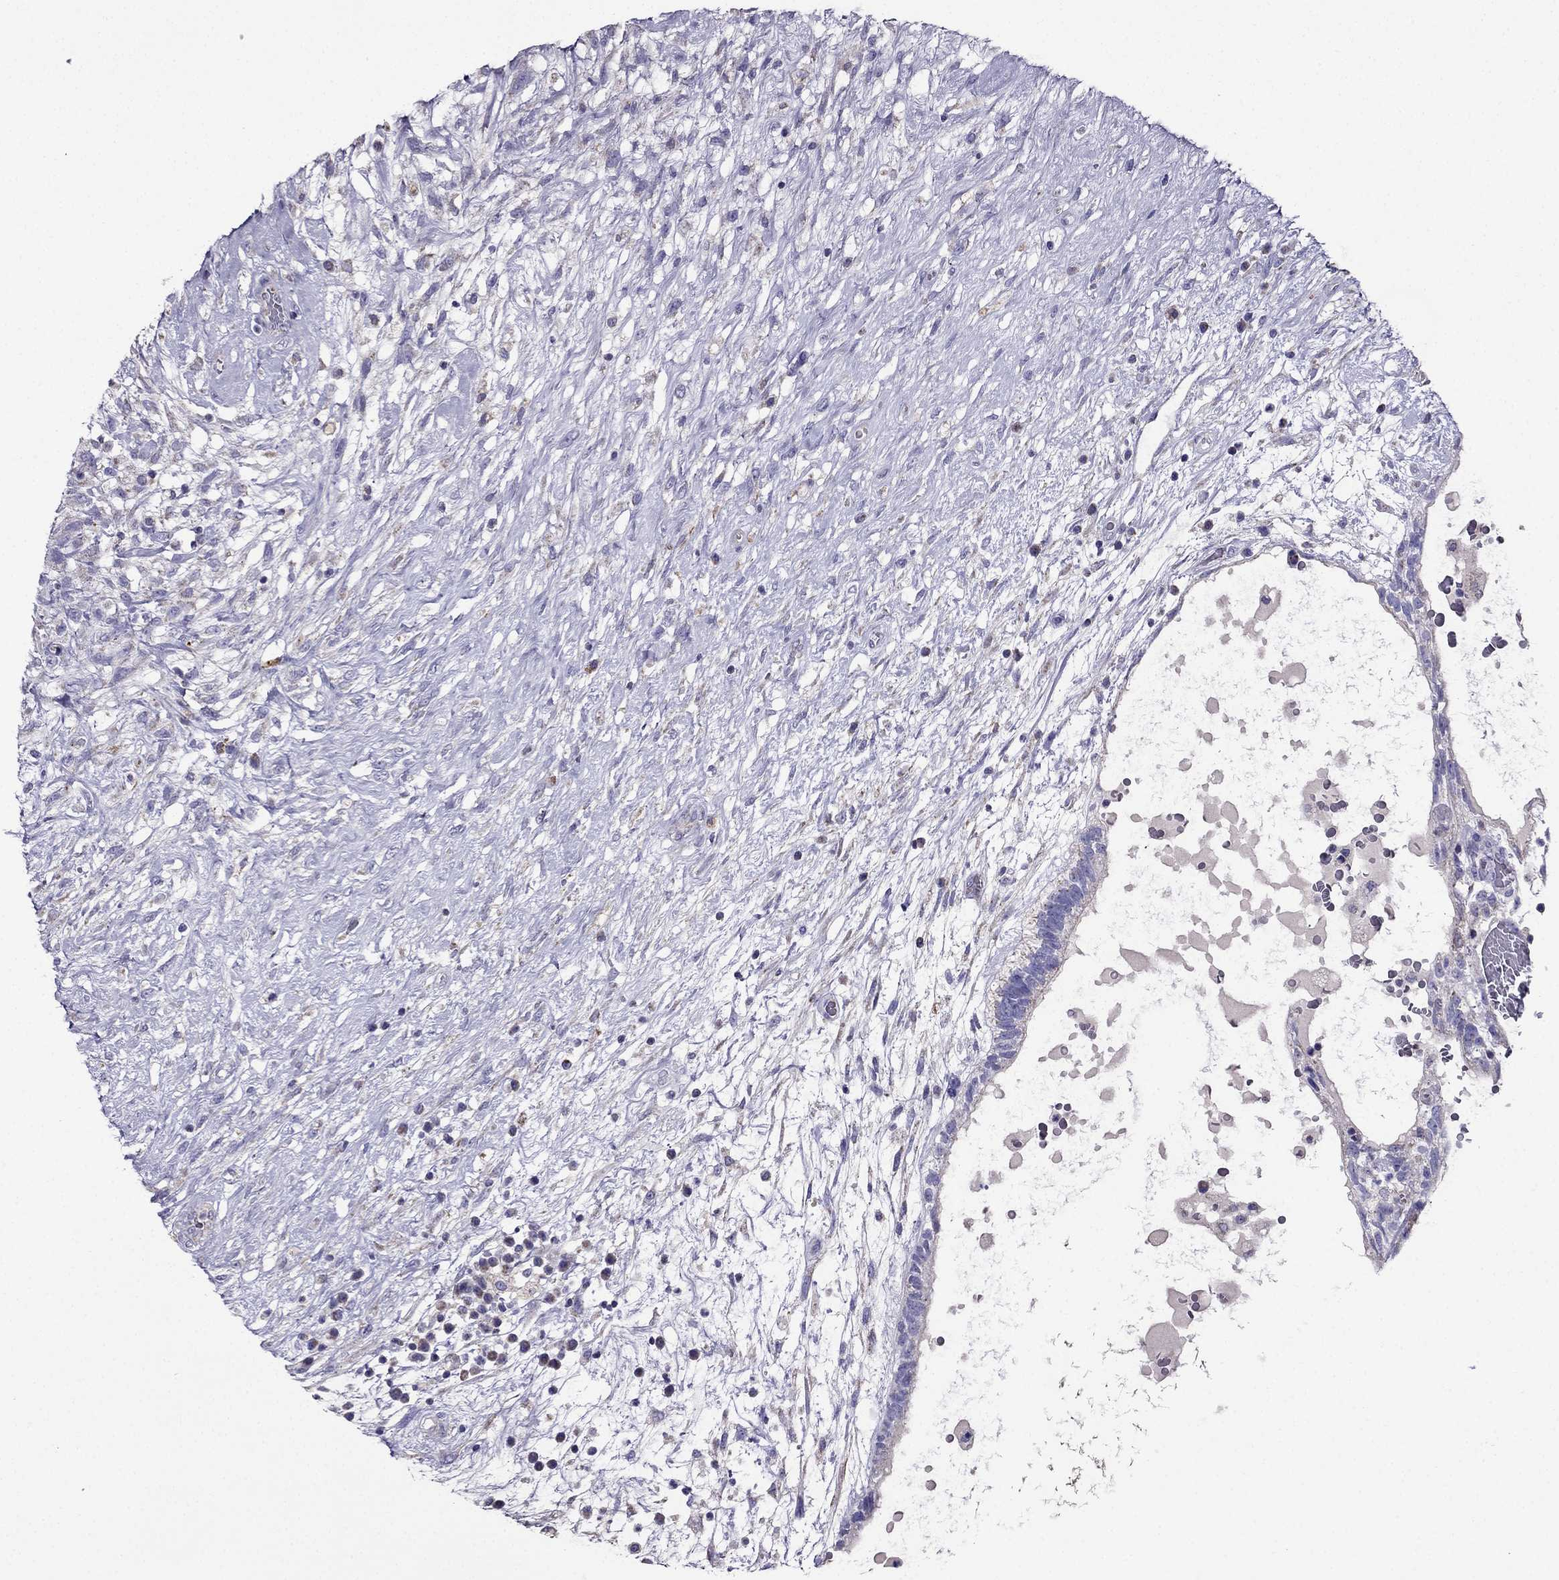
{"staining": {"intensity": "negative", "quantity": "none", "location": "none"}, "tissue": "testis cancer", "cell_type": "Tumor cells", "image_type": "cancer", "snomed": [{"axis": "morphology", "description": "Normal tissue, NOS"}, {"axis": "morphology", "description": "Carcinoma, Embryonal, NOS"}, {"axis": "topography", "description": "Testis"}], "caption": "DAB (3,3'-diaminobenzidine) immunohistochemical staining of testis embryonal carcinoma shows no significant positivity in tumor cells.", "gene": "DSC1", "patient": {"sex": "male", "age": 32}}